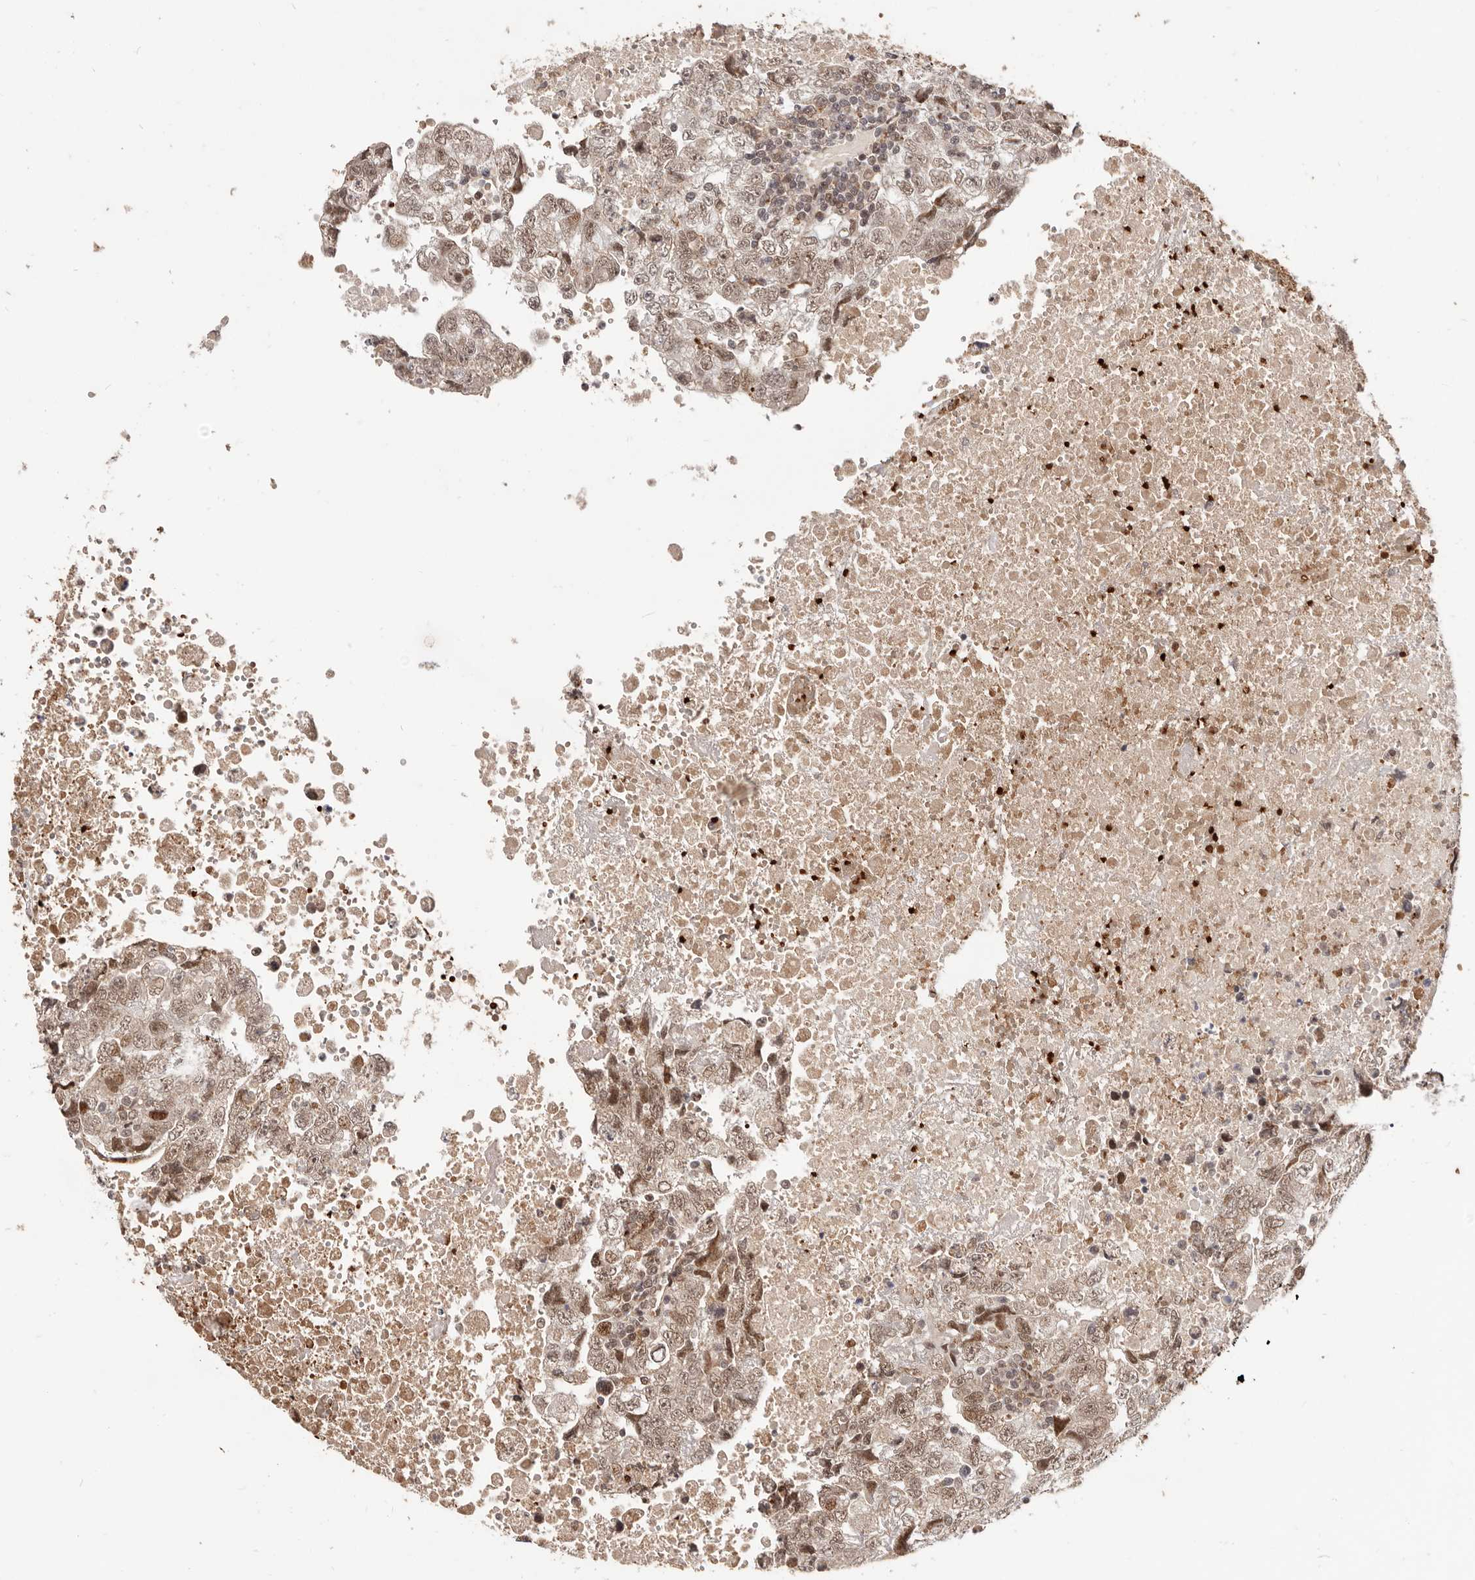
{"staining": {"intensity": "weak", "quantity": ">75%", "location": "nuclear"}, "tissue": "testis cancer", "cell_type": "Tumor cells", "image_type": "cancer", "snomed": [{"axis": "morphology", "description": "Carcinoma, Embryonal, NOS"}, {"axis": "topography", "description": "Testis"}], "caption": "Immunohistochemical staining of testis cancer shows low levels of weak nuclear protein positivity in approximately >75% of tumor cells.", "gene": "NCOA3", "patient": {"sex": "male", "age": 37}}